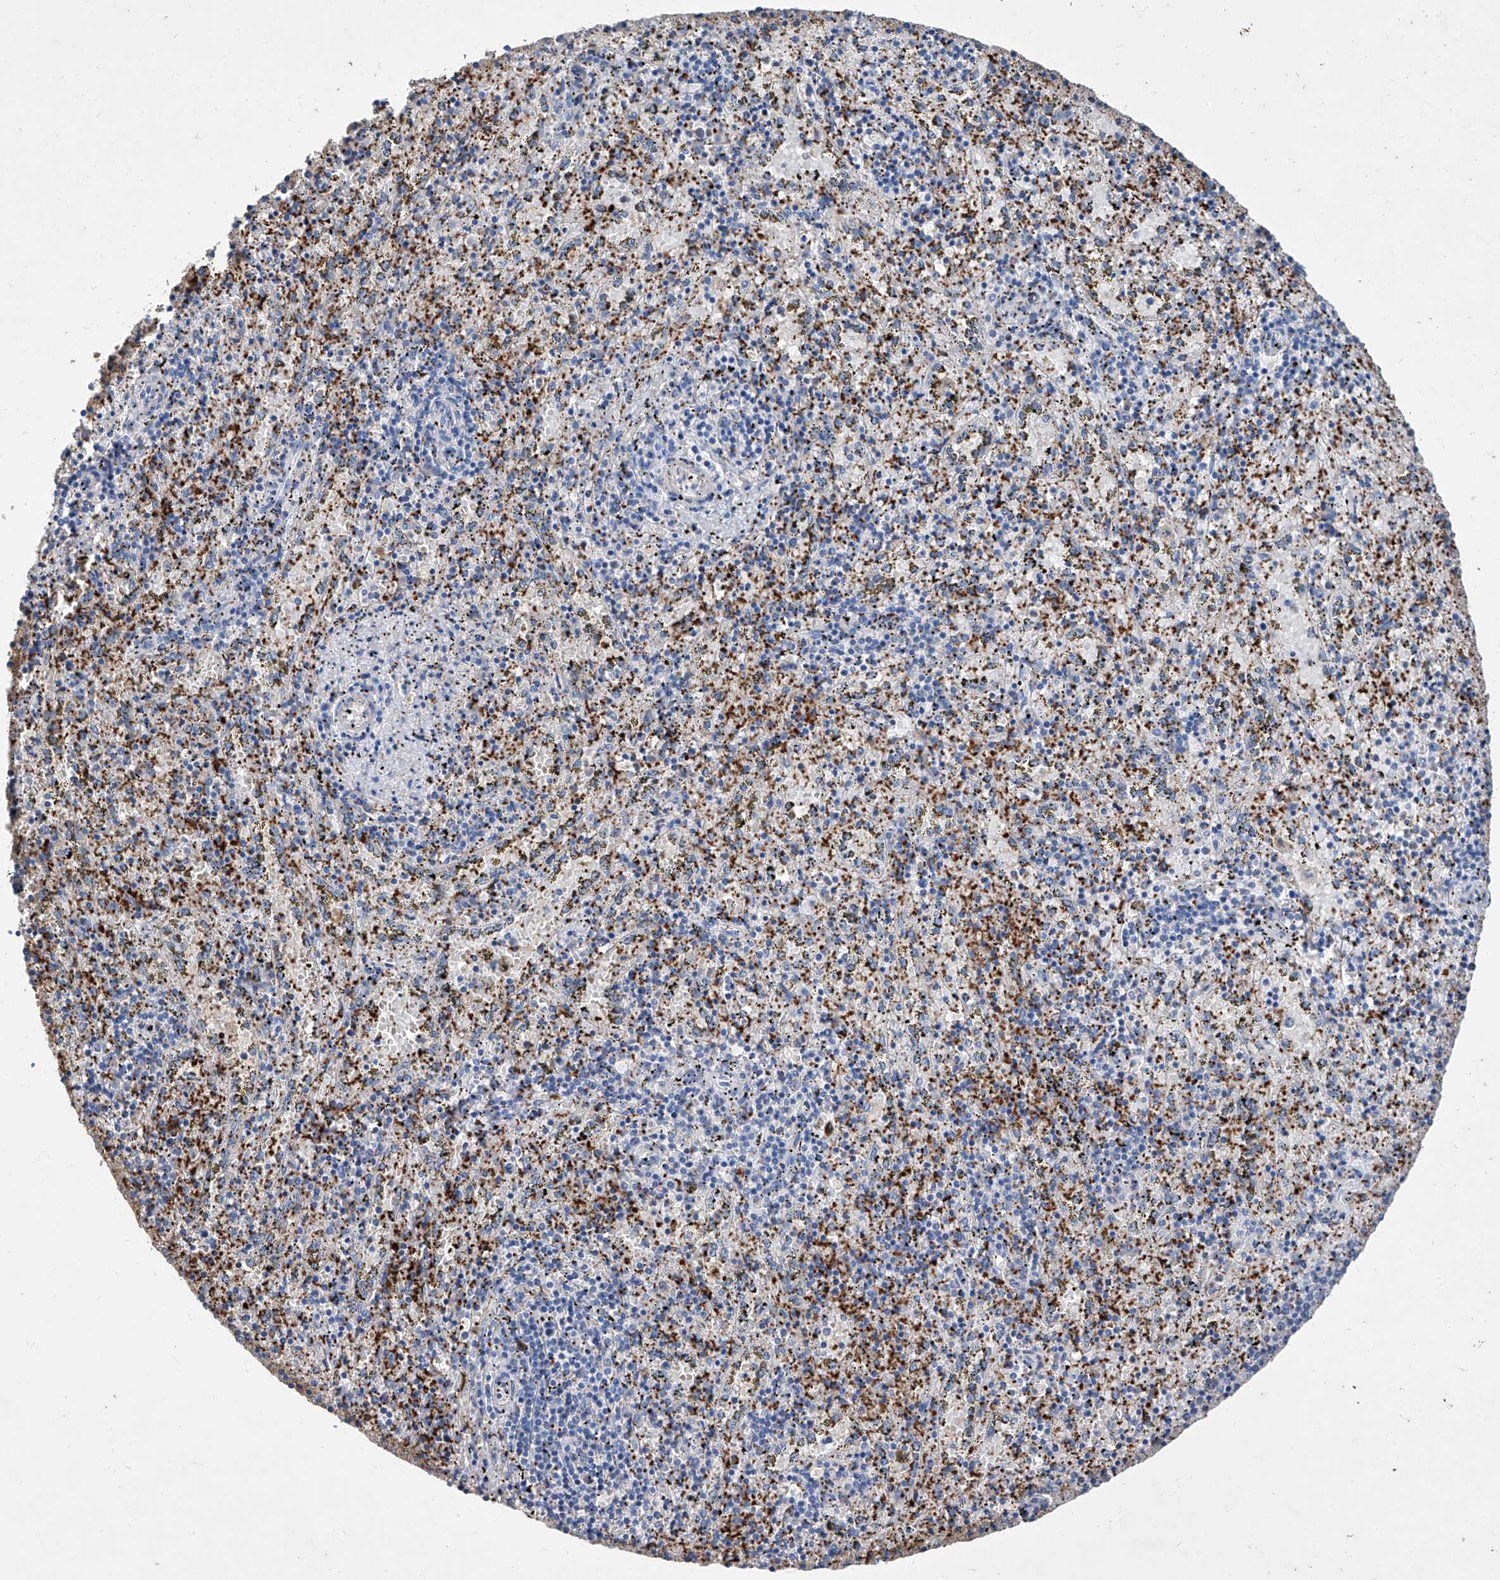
{"staining": {"intensity": "negative", "quantity": "none", "location": "none"}, "tissue": "spleen", "cell_type": "Cells in red pulp", "image_type": "normal", "snomed": [{"axis": "morphology", "description": "Normal tissue, NOS"}, {"axis": "topography", "description": "Spleen"}], "caption": "IHC photomicrograph of benign human spleen stained for a protein (brown), which reveals no positivity in cells in red pulp.", "gene": "GPT", "patient": {"sex": "male", "age": 11}}